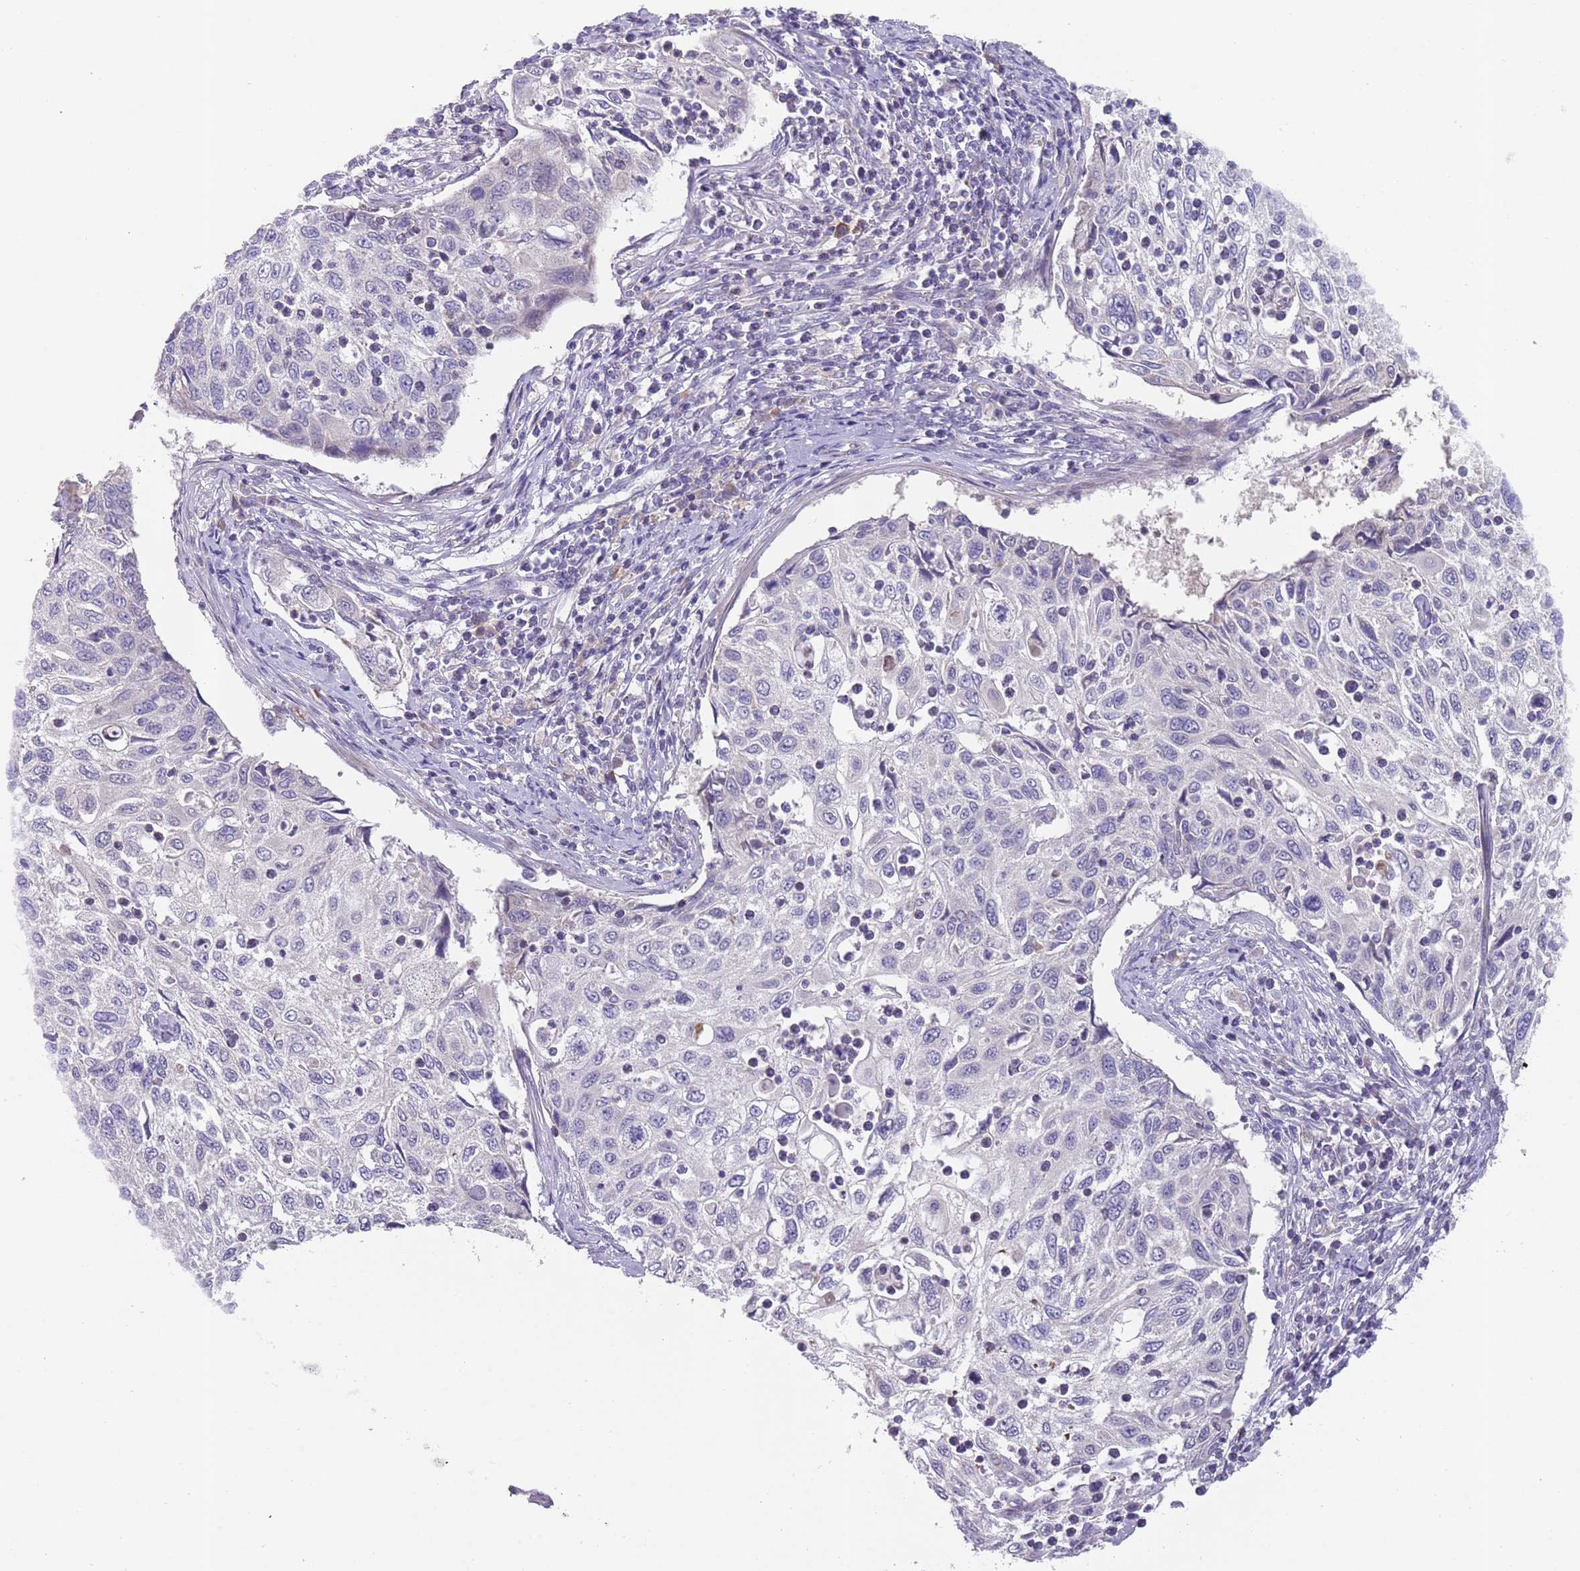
{"staining": {"intensity": "negative", "quantity": "none", "location": "none"}, "tissue": "cervical cancer", "cell_type": "Tumor cells", "image_type": "cancer", "snomed": [{"axis": "morphology", "description": "Squamous cell carcinoma, NOS"}, {"axis": "topography", "description": "Cervix"}], "caption": "An image of cervical squamous cell carcinoma stained for a protein demonstrates no brown staining in tumor cells. The staining was performed using DAB (3,3'-diaminobenzidine) to visualize the protein expression in brown, while the nuclei were stained in blue with hematoxylin (Magnification: 20x).", "gene": "PRAC1", "patient": {"sex": "female", "age": 70}}